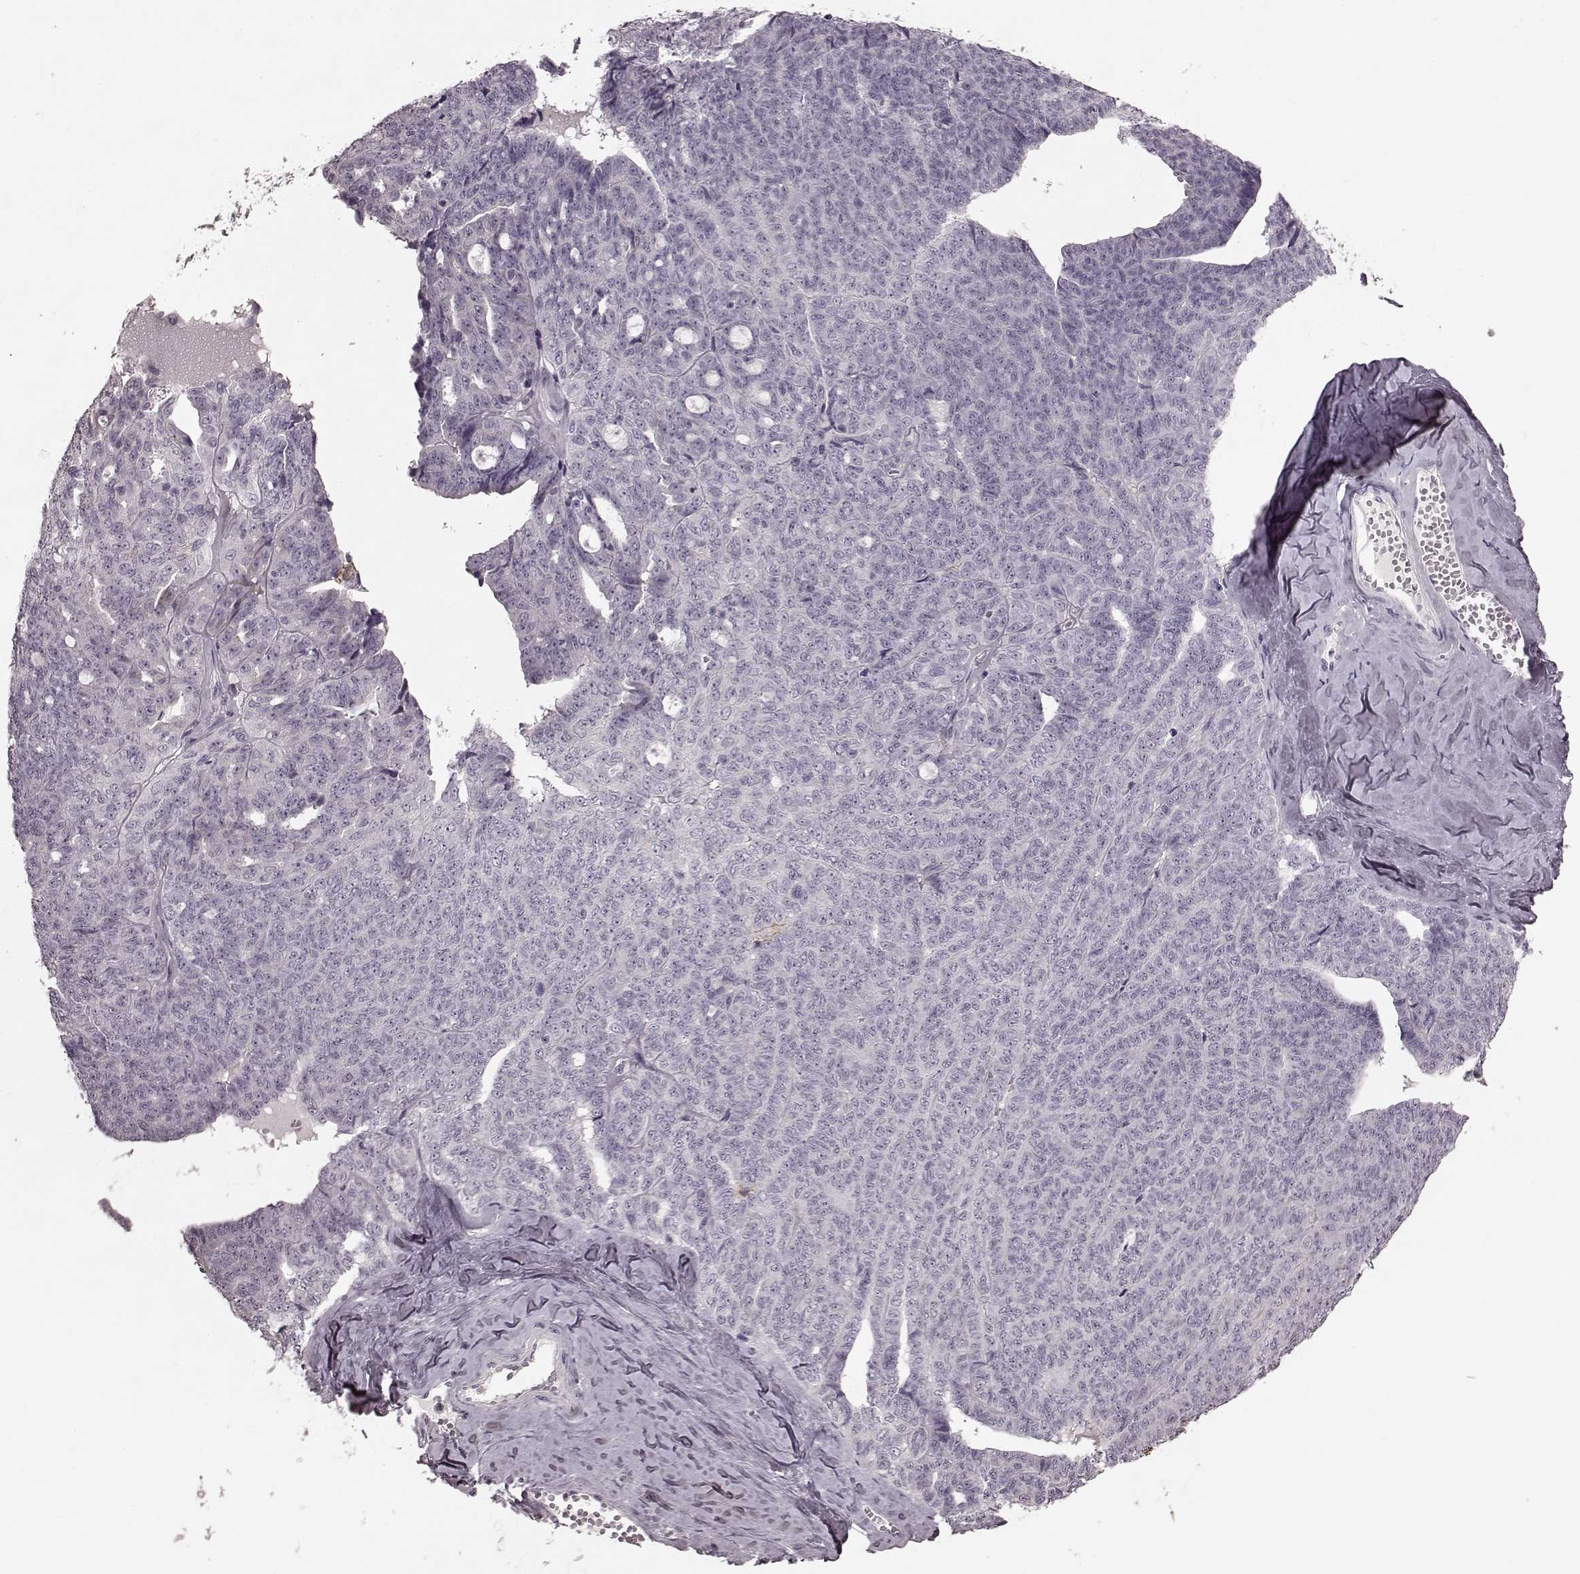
{"staining": {"intensity": "negative", "quantity": "none", "location": "none"}, "tissue": "ovarian cancer", "cell_type": "Tumor cells", "image_type": "cancer", "snomed": [{"axis": "morphology", "description": "Cystadenocarcinoma, serous, NOS"}, {"axis": "topography", "description": "Ovary"}], "caption": "There is no significant staining in tumor cells of ovarian cancer (serous cystadenocarcinoma).", "gene": "CD28", "patient": {"sex": "female", "age": 71}}